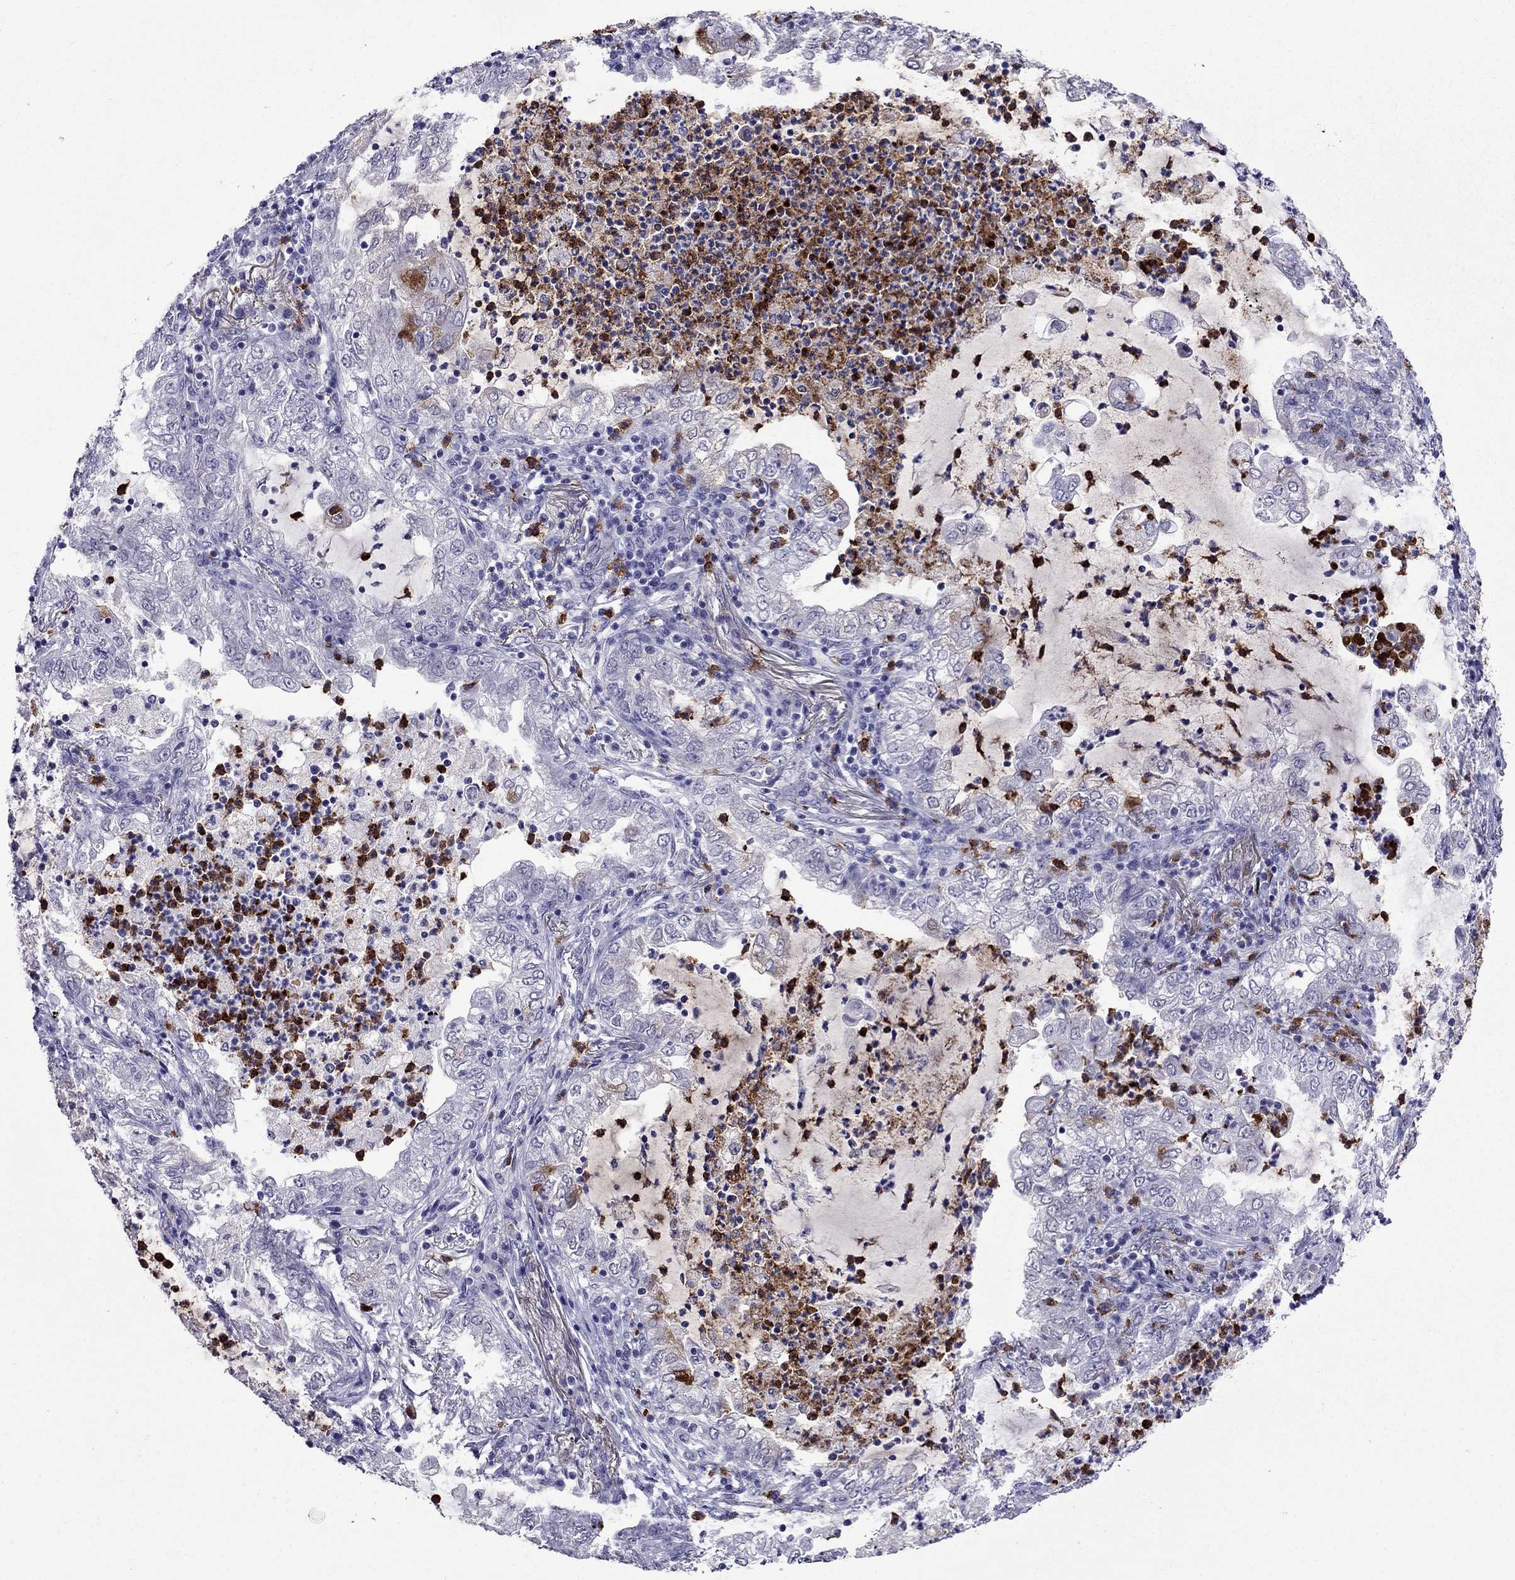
{"staining": {"intensity": "negative", "quantity": "none", "location": "none"}, "tissue": "lung cancer", "cell_type": "Tumor cells", "image_type": "cancer", "snomed": [{"axis": "morphology", "description": "Adenocarcinoma, NOS"}, {"axis": "topography", "description": "Lung"}], "caption": "There is no significant positivity in tumor cells of lung adenocarcinoma. (DAB immunohistochemistry (IHC) visualized using brightfield microscopy, high magnification).", "gene": "OLFM4", "patient": {"sex": "female", "age": 73}}